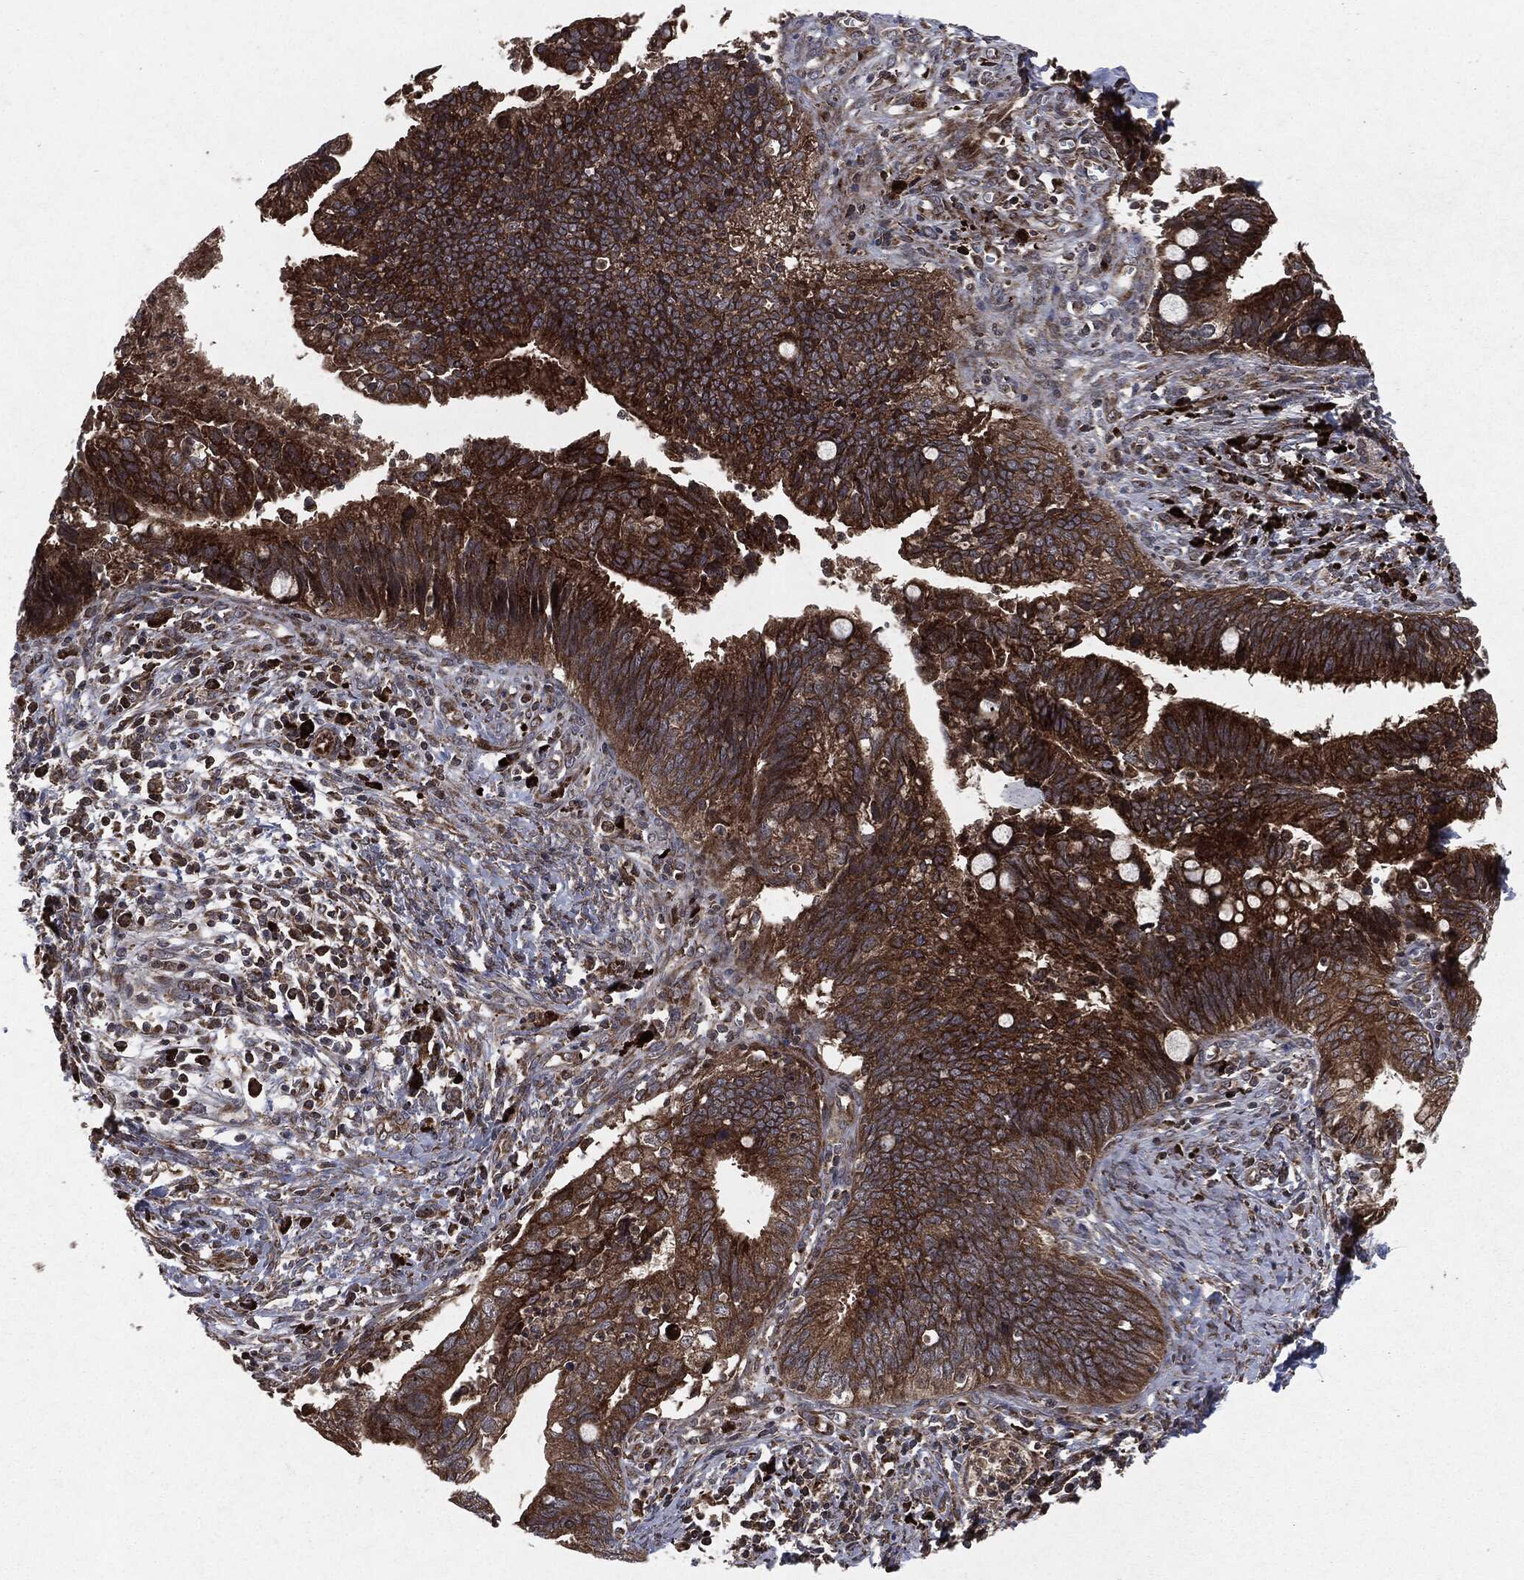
{"staining": {"intensity": "strong", "quantity": ">75%", "location": "cytoplasmic/membranous"}, "tissue": "cervical cancer", "cell_type": "Tumor cells", "image_type": "cancer", "snomed": [{"axis": "morphology", "description": "Adenocarcinoma, NOS"}, {"axis": "topography", "description": "Cervix"}], "caption": "Cervical cancer (adenocarcinoma) stained for a protein displays strong cytoplasmic/membranous positivity in tumor cells.", "gene": "RAF1", "patient": {"sex": "female", "age": 42}}